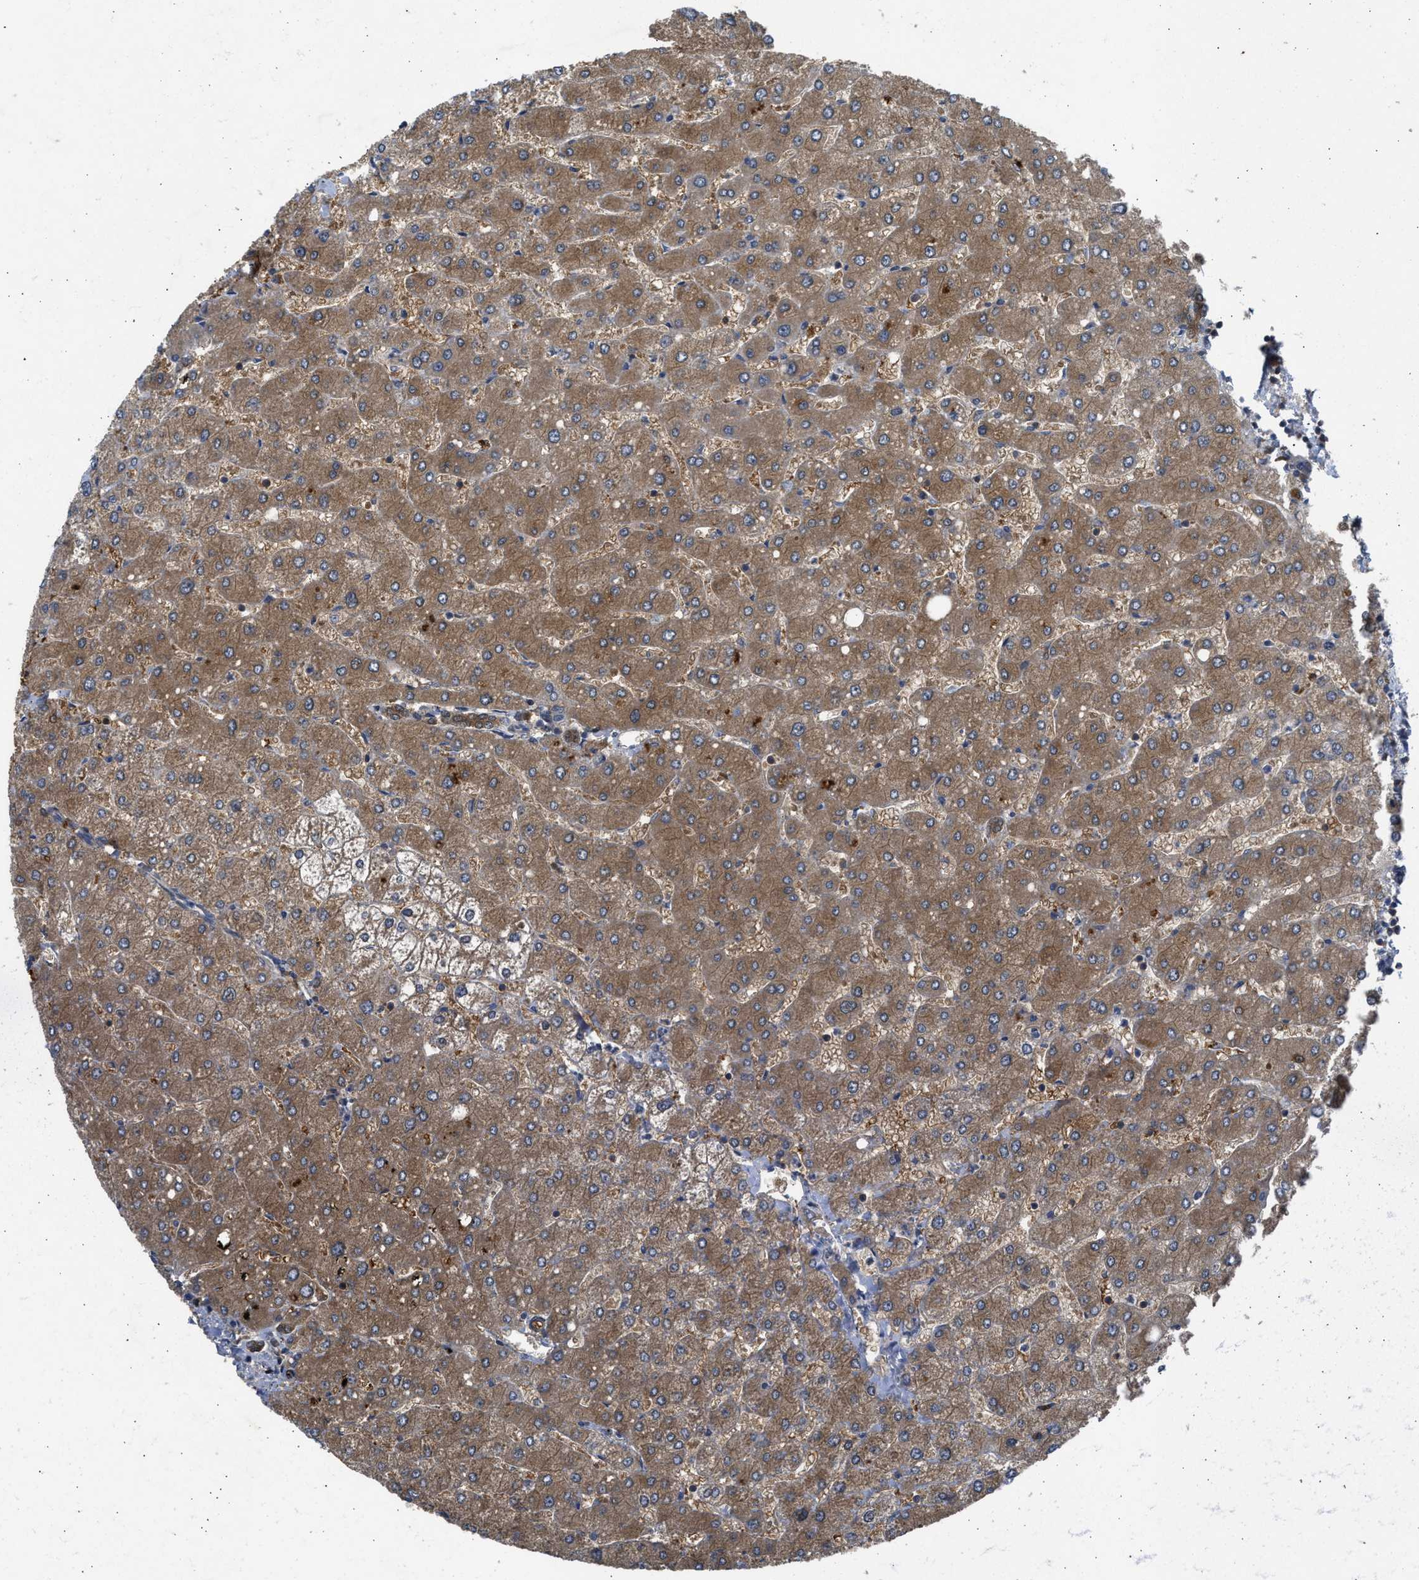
{"staining": {"intensity": "moderate", "quantity": ">75%", "location": "cytoplasmic/membranous"}, "tissue": "liver", "cell_type": "Cholangiocytes", "image_type": "normal", "snomed": [{"axis": "morphology", "description": "Normal tissue, NOS"}, {"axis": "topography", "description": "Liver"}], "caption": "The photomicrograph exhibits staining of unremarkable liver, revealing moderate cytoplasmic/membranous protein staining (brown color) within cholangiocytes.", "gene": "MAPK7", "patient": {"sex": "male", "age": 55}}